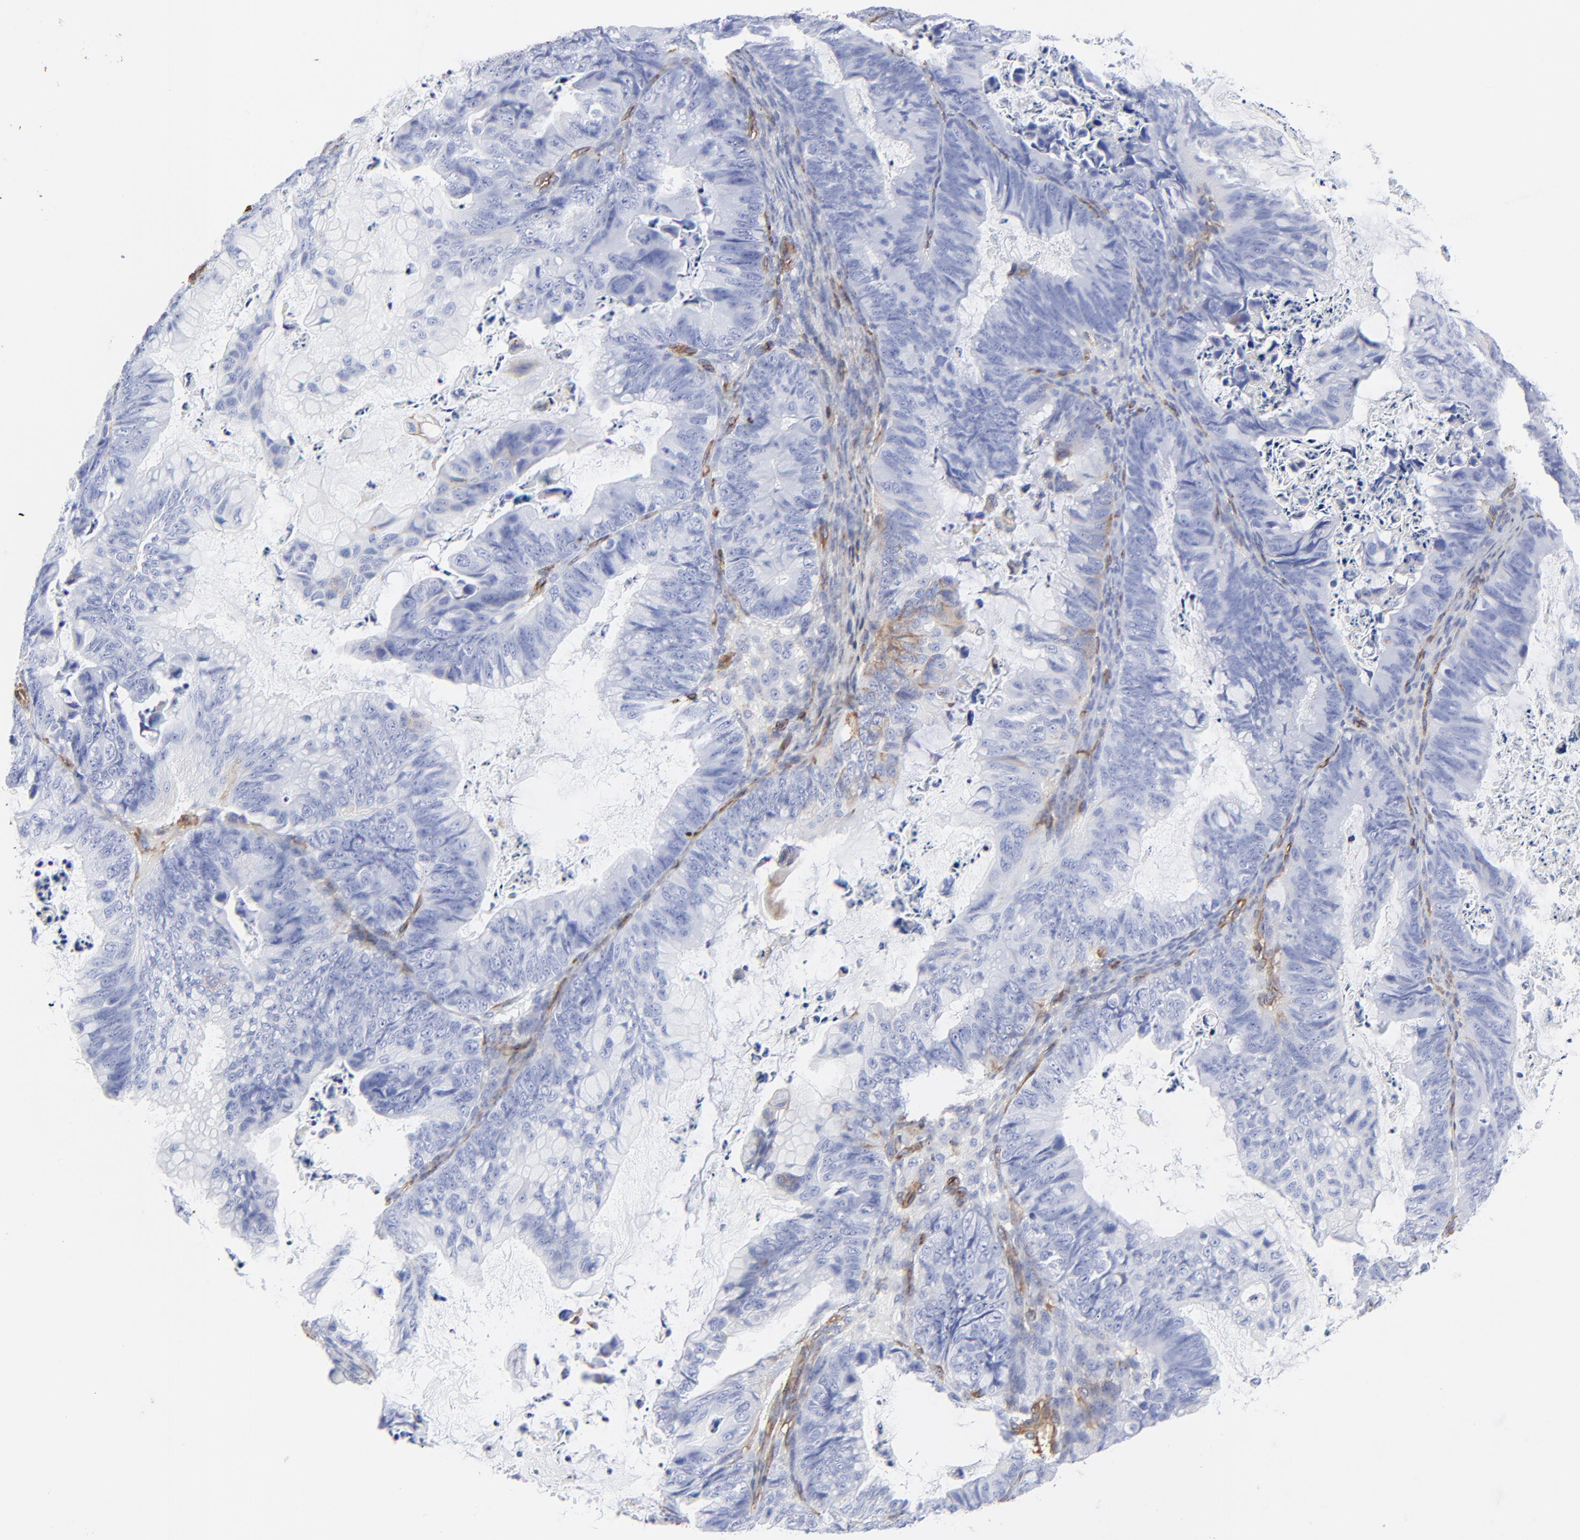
{"staining": {"intensity": "negative", "quantity": "none", "location": "none"}, "tissue": "ovarian cancer", "cell_type": "Tumor cells", "image_type": "cancer", "snomed": [{"axis": "morphology", "description": "Cystadenocarcinoma, mucinous, NOS"}, {"axis": "topography", "description": "Ovary"}], "caption": "Tumor cells show no significant protein positivity in ovarian mucinous cystadenocarcinoma.", "gene": "CAV1", "patient": {"sex": "female", "age": 36}}